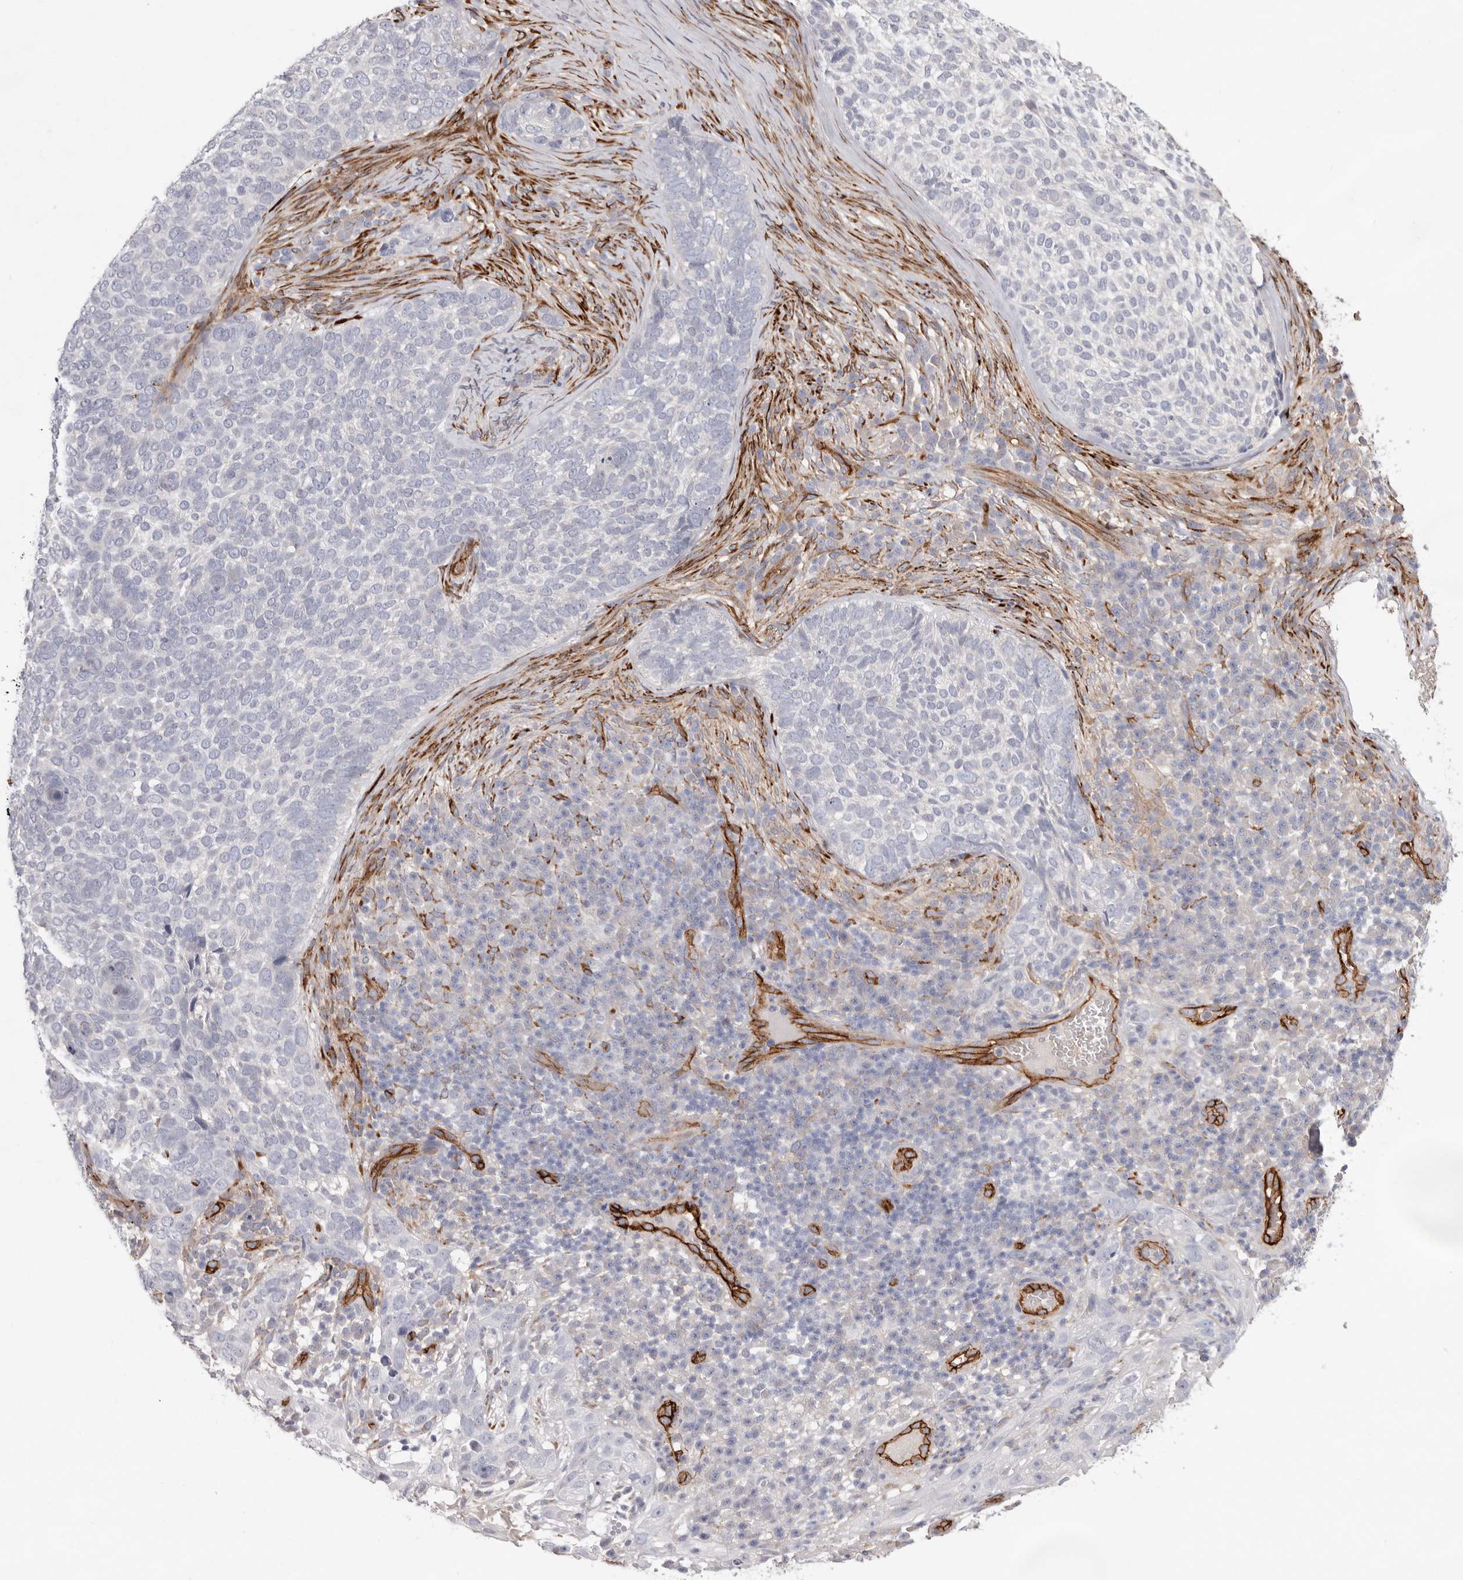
{"staining": {"intensity": "negative", "quantity": "none", "location": "none"}, "tissue": "skin cancer", "cell_type": "Tumor cells", "image_type": "cancer", "snomed": [{"axis": "morphology", "description": "Basal cell carcinoma"}, {"axis": "topography", "description": "Skin"}], "caption": "Immunohistochemistry (IHC) of human skin cancer displays no expression in tumor cells.", "gene": "LRRC66", "patient": {"sex": "female", "age": 64}}